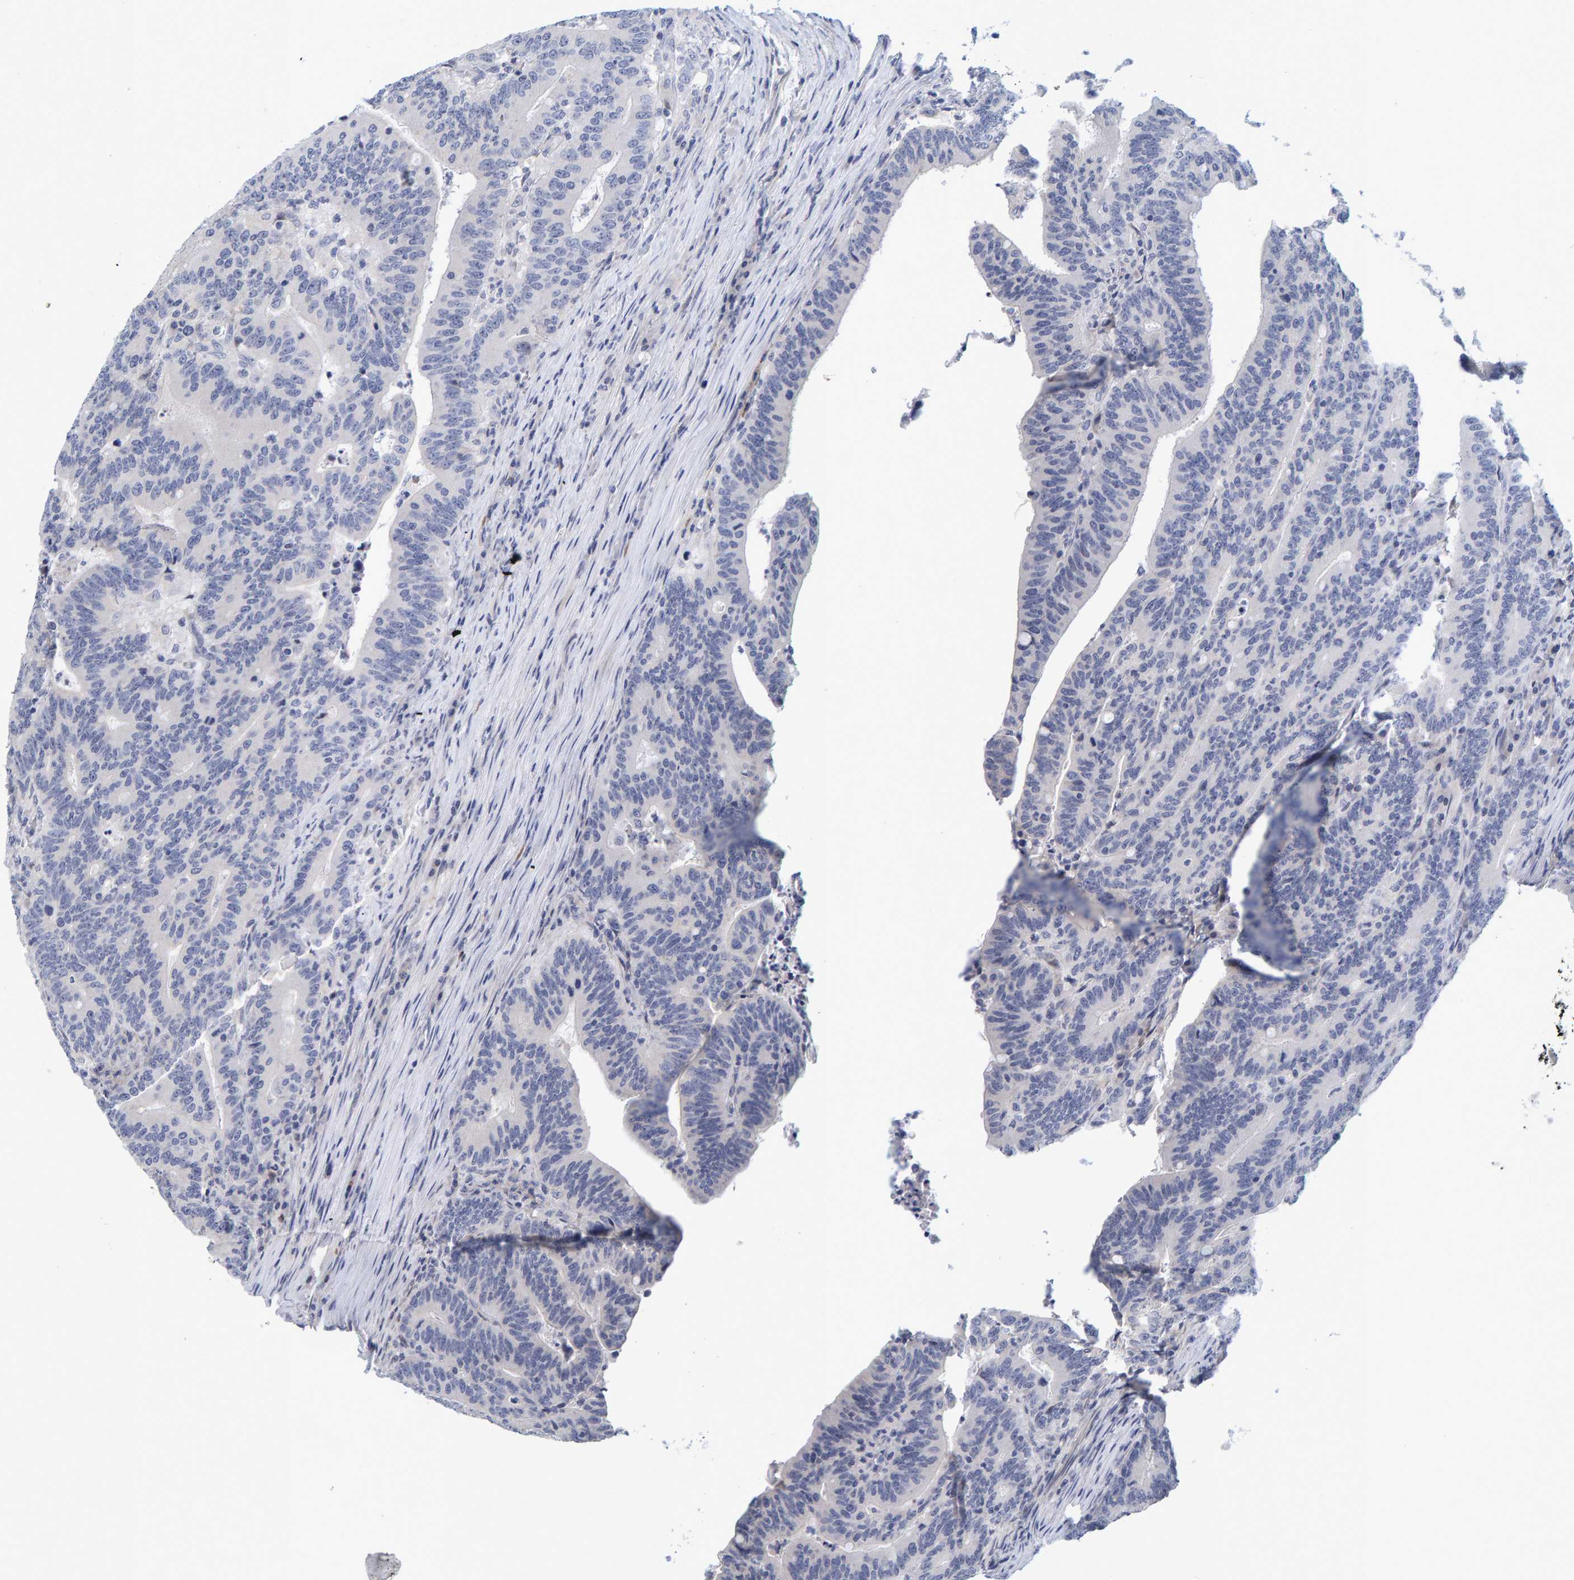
{"staining": {"intensity": "negative", "quantity": "none", "location": "none"}, "tissue": "colorectal cancer", "cell_type": "Tumor cells", "image_type": "cancer", "snomed": [{"axis": "morphology", "description": "Adenocarcinoma, NOS"}, {"axis": "topography", "description": "Colon"}], "caption": "IHC of human adenocarcinoma (colorectal) displays no positivity in tumor cells.", "gene": "ZNF77", "patient": {"sex": "female", "age": 66}}